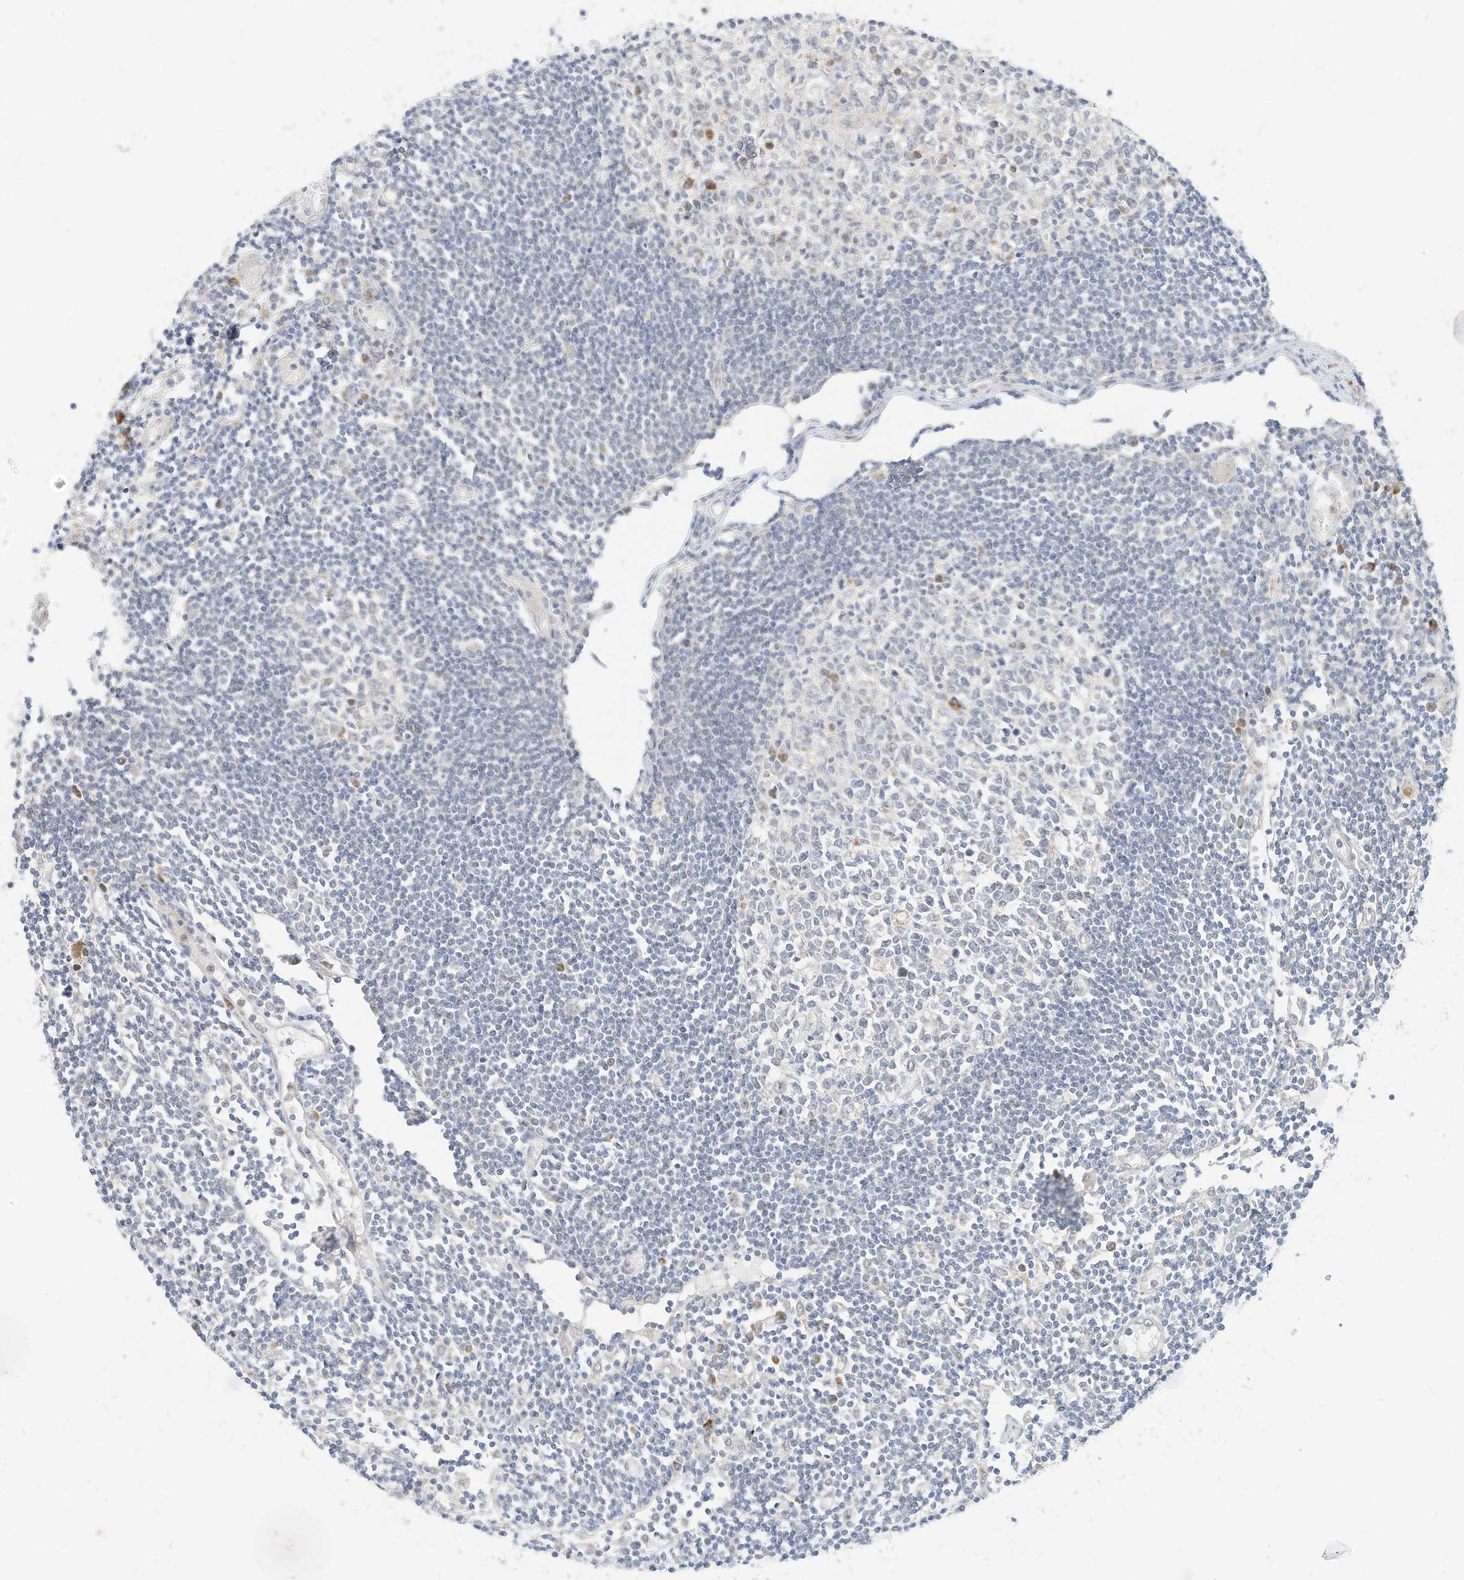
{"staining": {"intensity": "negative", "quantity": "none", "location": "none"}, "tissue": "lymph node", "cell_type": "Germinal center cells", "image_type": "normal", "snomed": [{"axis": "morphology", "description": "Normal tissue, NOS"}, {"axis": "topography", "description": "Lymph node"}], "caption": "Image shows no protein positivity in germinal center cells of unremarkable lymph node.", "gene": "STT3A", "patient": {"sex": "female", "age": 11}}